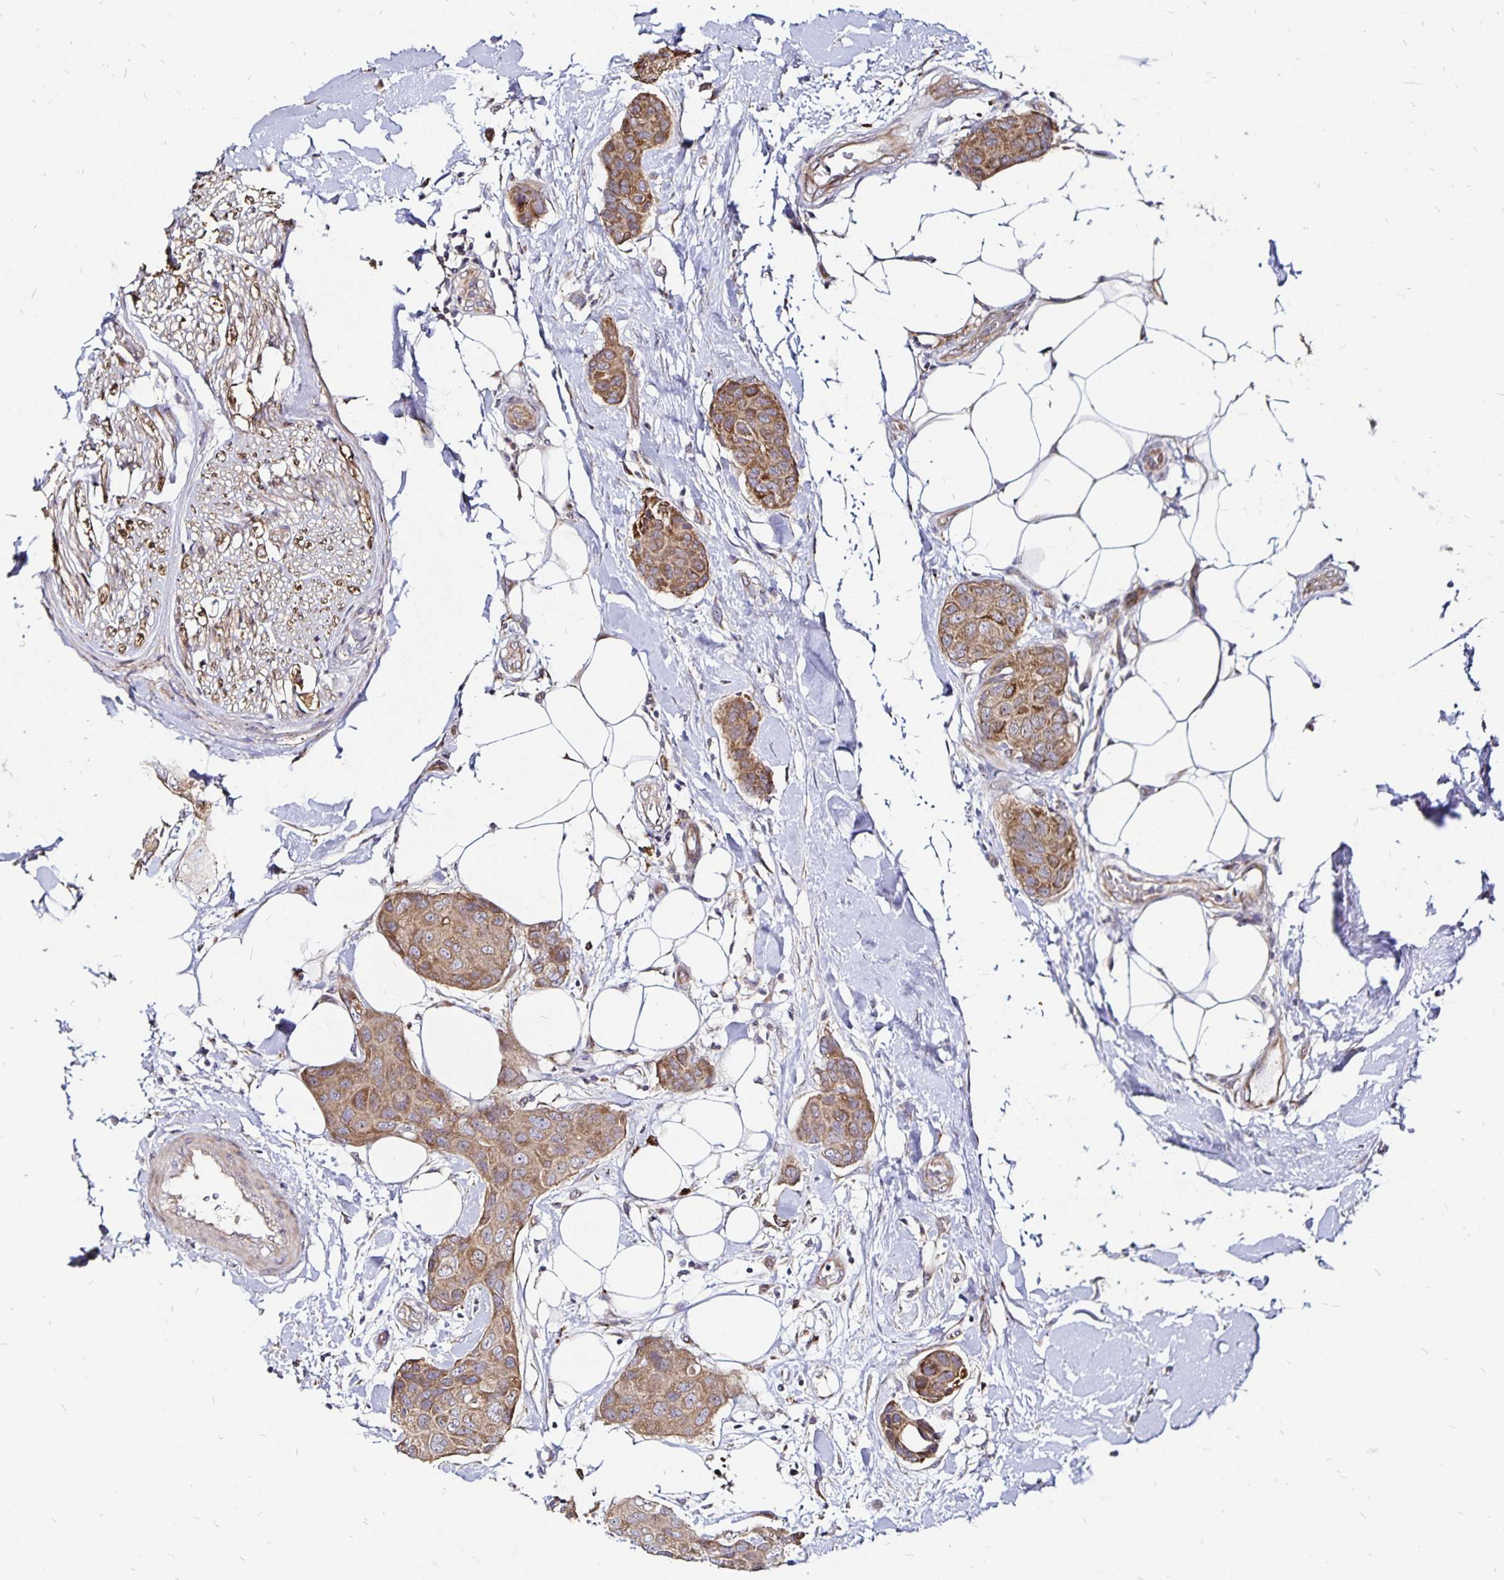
{"staining": {"intensity": "moderate", "quantity": ">75%", "location": "cytoplasmic/membranous"}, "tissue": "breast cancer", "cell_type": "Tumor cells", "image_type": "cancer", "snomed": [{"axis": "morphology", "description": "Duct carcinoma"}, {"axis": "topography", "description": "Breast"}, {"axis": "topography", "description": "Lymph node"}], "caption": "Immunohistochemical staining of breast cancer (infiltrating ductal carcinoma) exhibits moderate cytoplasmic/membranous protein expression in approximately >75% of tumor cells.", "gene": "CYP27A1", "patient": {"sex": "female", "age": 80}}